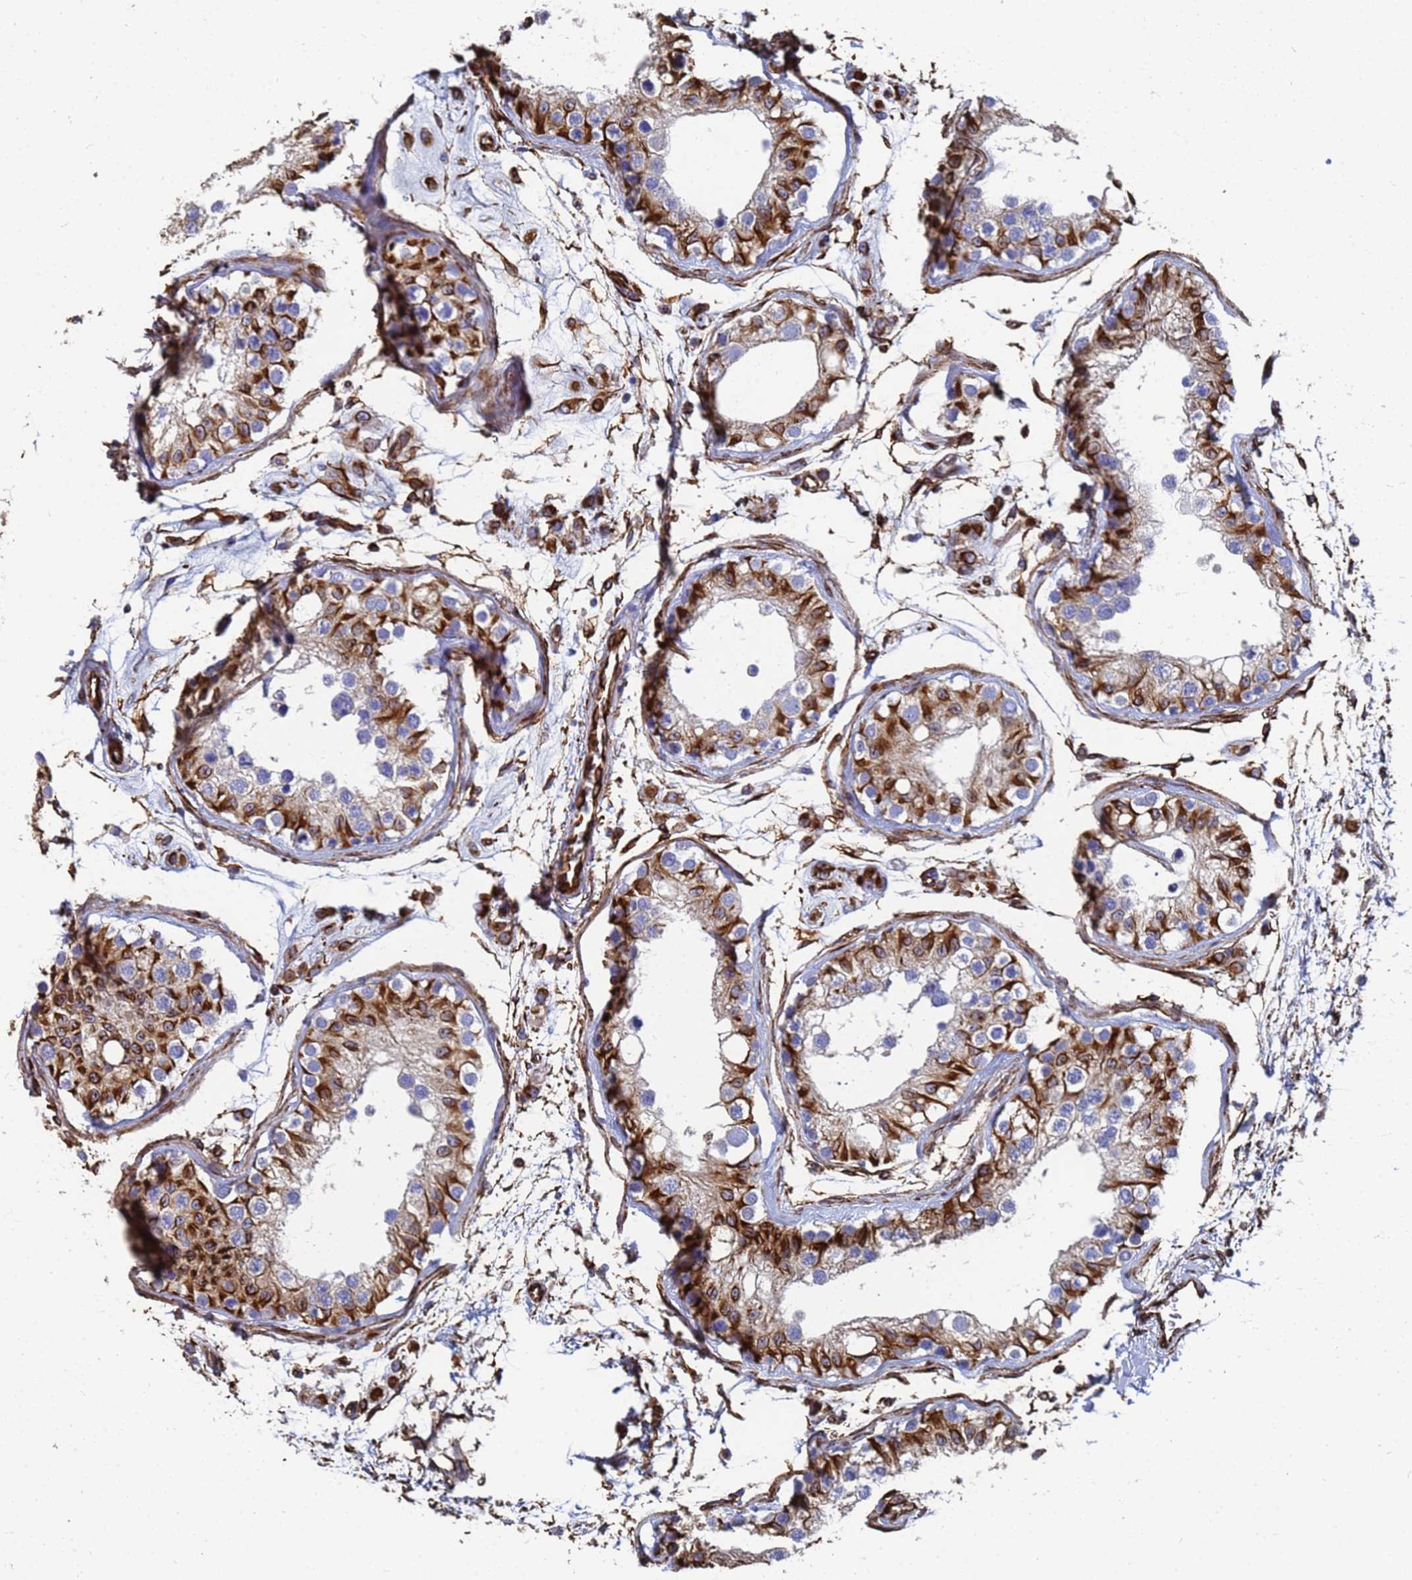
{"staining": {"intensity": "strong", "quantity": "<25%", "location": "cytoplasmic/membranous"}, "tissue": "testis", "cell_type": "Cells in seminiferous ducts", "image_type": "normal", "snomed": [{"axis": "morphology", "description": "Normal tissue, NOS"}, {"axis": "morphology", "description": "Adenocarcinoma, metastatic, NOS"}, {"axis": "topography", "description": "Testis"}], "caption": "IHC micrograph of benign testis stained for a protein (brown), which exhibits medium levels of strong cytoplasmic/membranous positivity in approximately <25% of cells in seminiferous ducts.", "gene": "SYT13", "patient": {"sex": "male", "age": 26}}